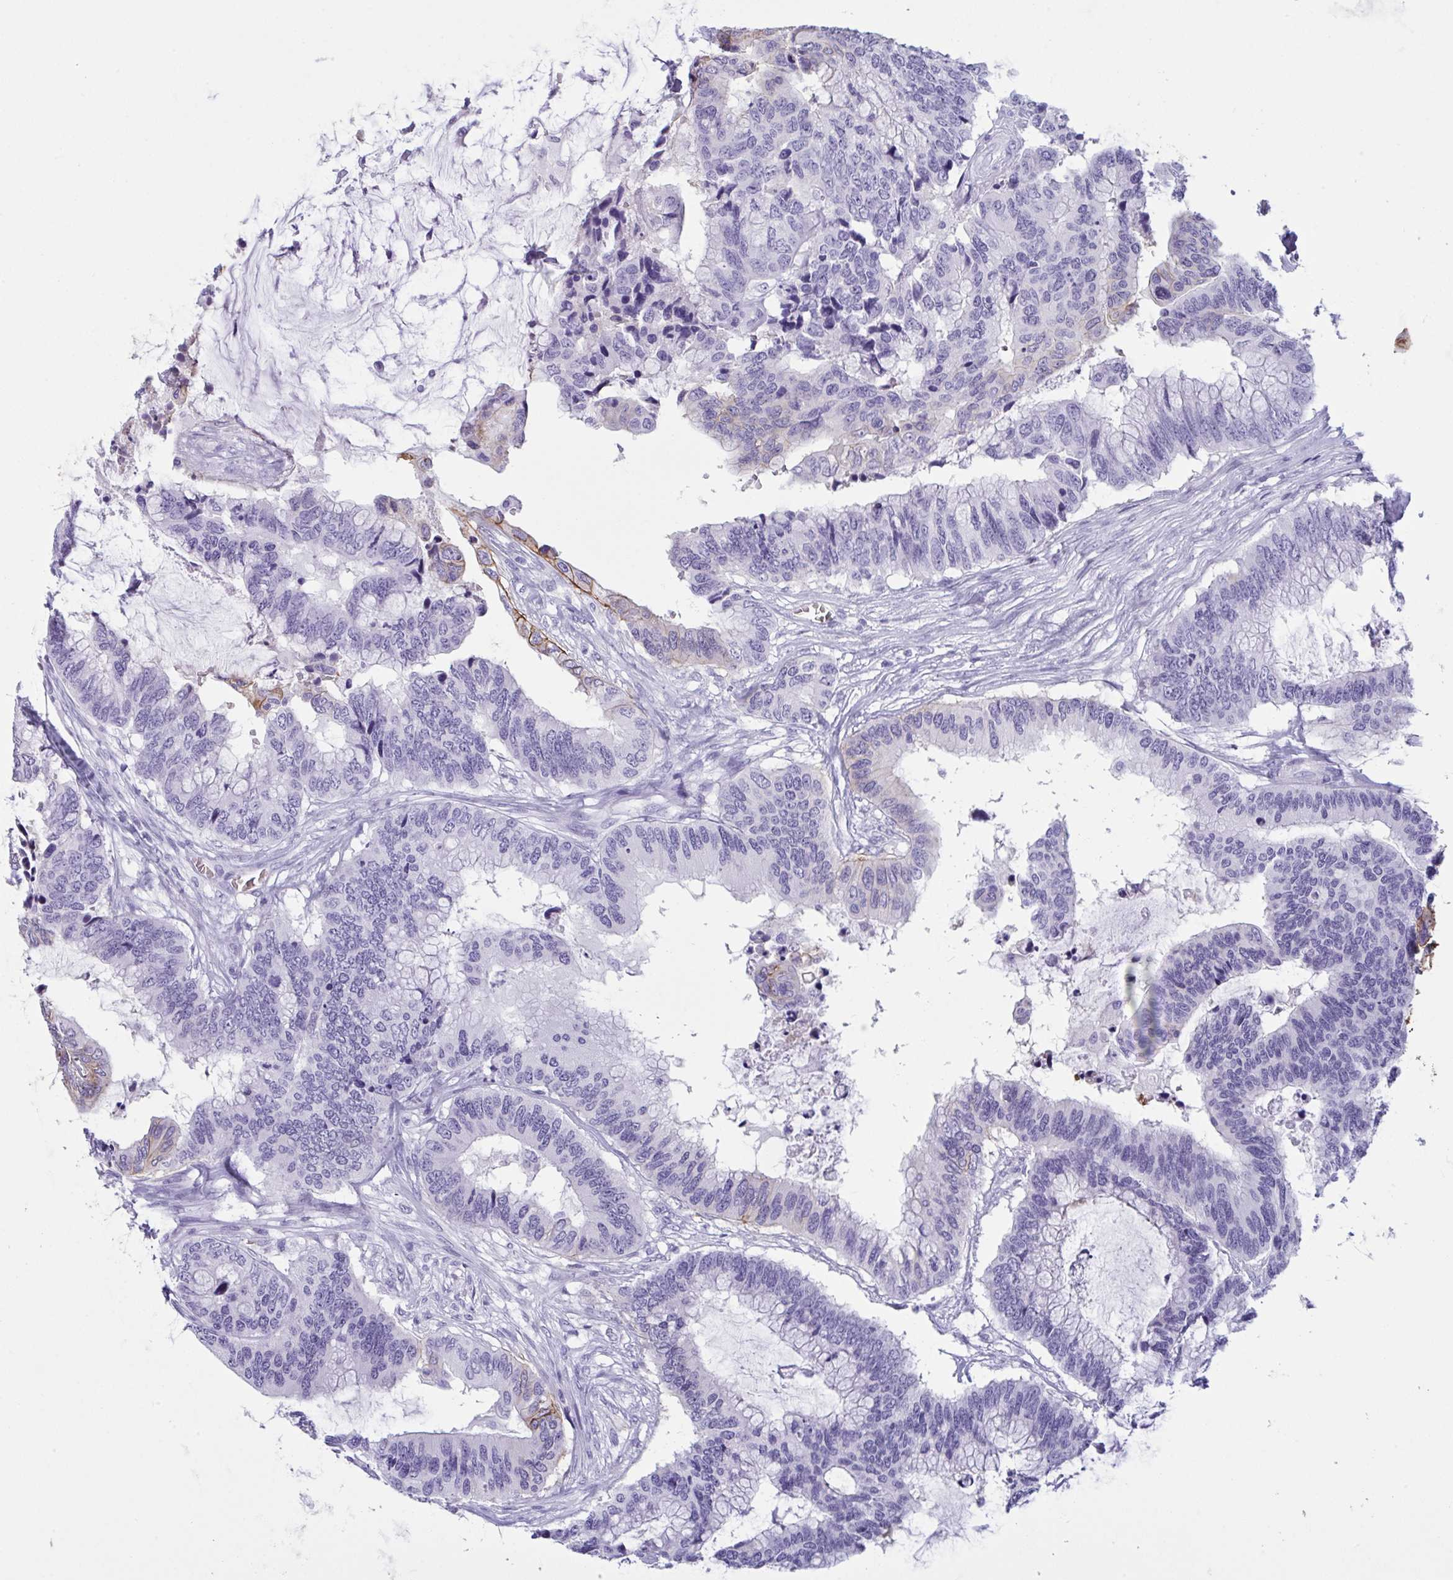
{"staining": {"intensity": "weak", "quantity": "<25%", "location": "cytoplasmic/membranous"}, "tissue": "colorectal cancer", "cell_type": "Tumor cells", "image_type": "cancer", "snomed": [{"axis": "morphology", "description": "Adenocarcinoma, NOS"}, {"axis": "topography", "description": "Rectum"}], "caption": "An IHC image of colorectal adenocarcinoma is shown. There is no staining in tumor cells of colorectal adenocarcinoma.", "gene": "SLC2A1", "patient": {"sex": "female", "age": 59}}